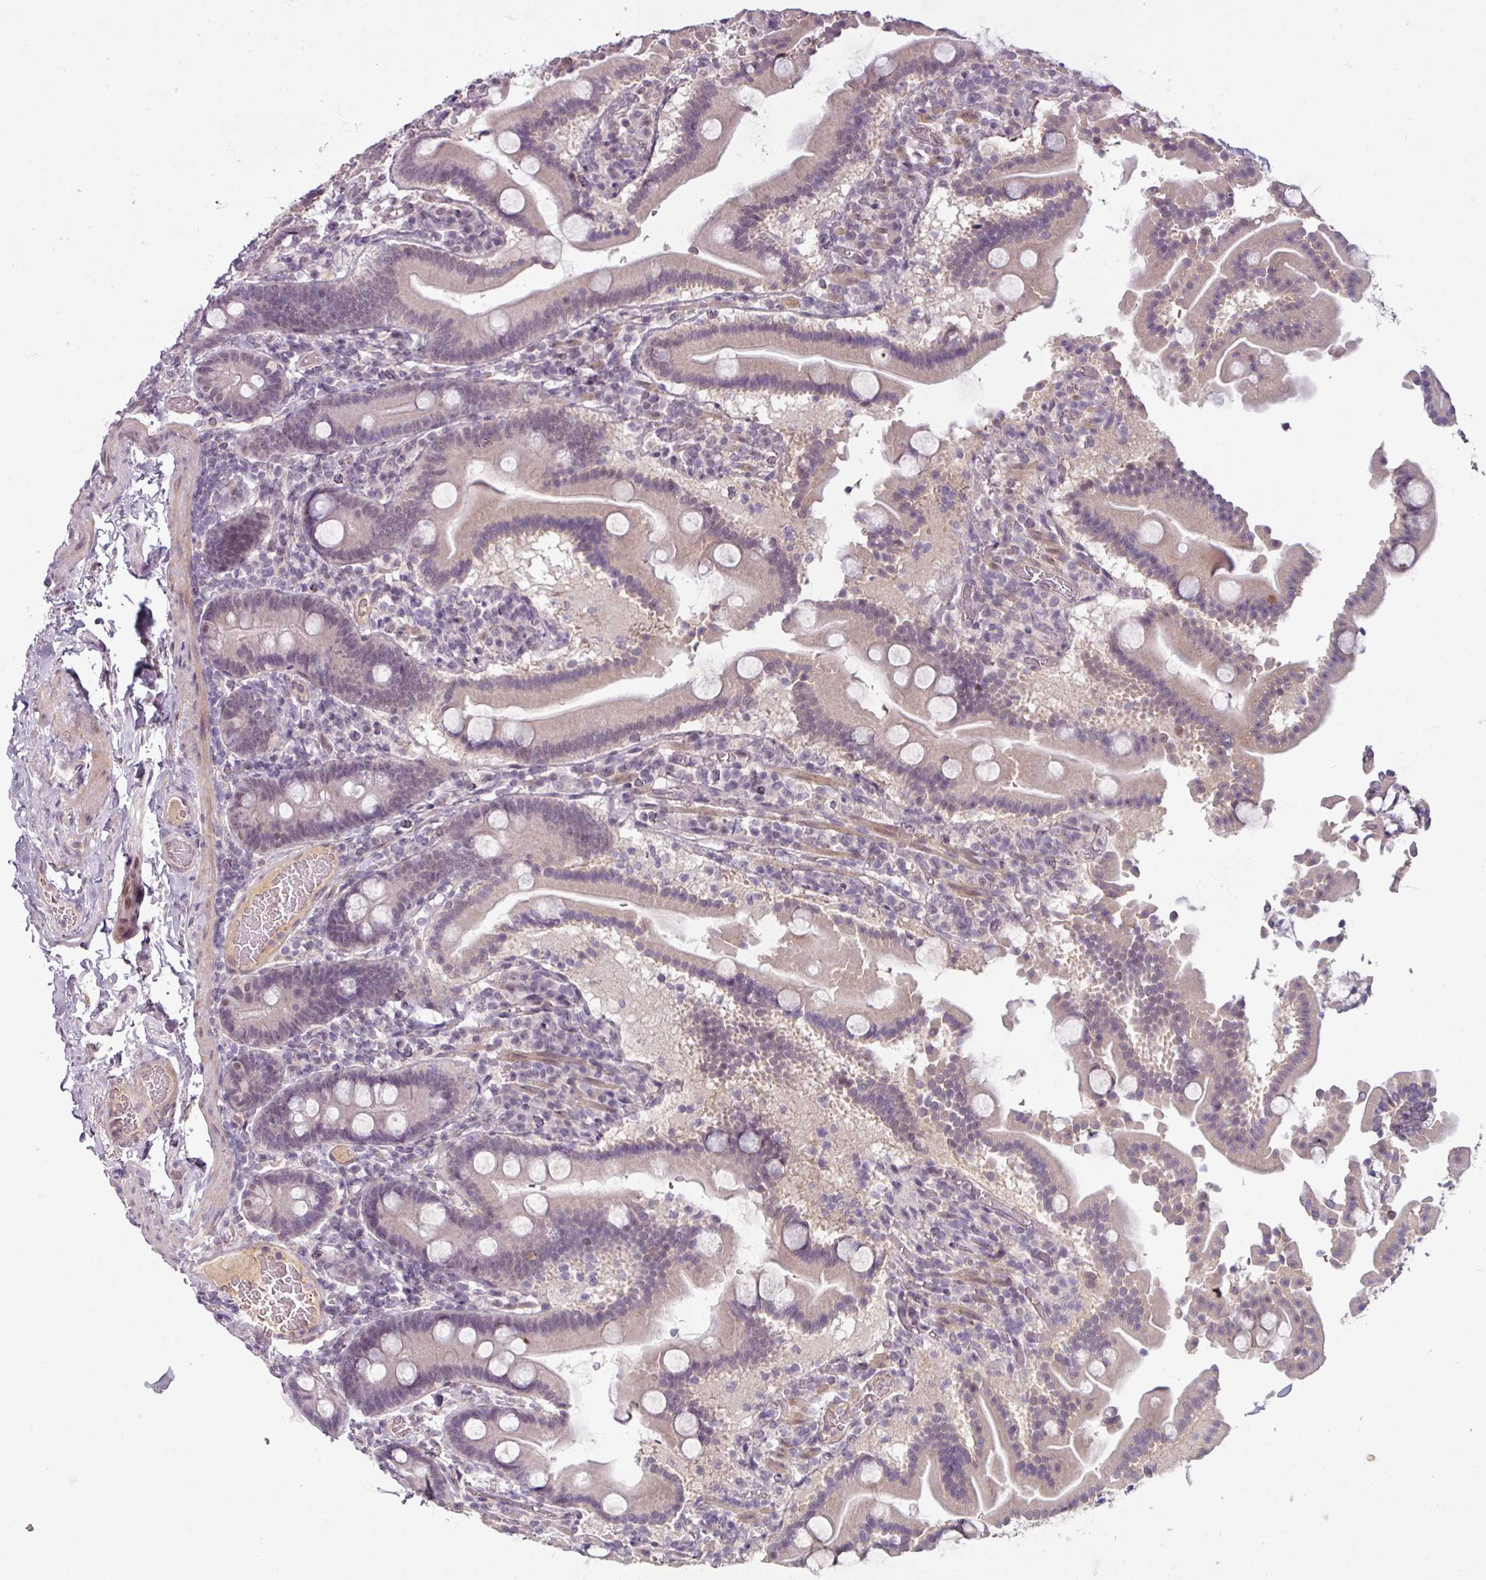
{"staining": {"intensity": "weak", "quantity": "25%-75%", "location": "cytoplasmic/membranous,nuclear"}, "tissue": "duodenum", "cell_type": "Glandular cells", "image_type": "normal", "snomed": [{"axis": "morphology", "description": "Normal tissue, NOS"}, {"axis": "topography", "description": "Duodenum"}], "caption": "Human duodenum stained with a brown dye displays weak cytoplasmic/membranous,nuclear positive staining in approximately 25%-75% of glandular cells.", "gene": "UVSSA", "patient": {"sex": "male", "age": 55}}